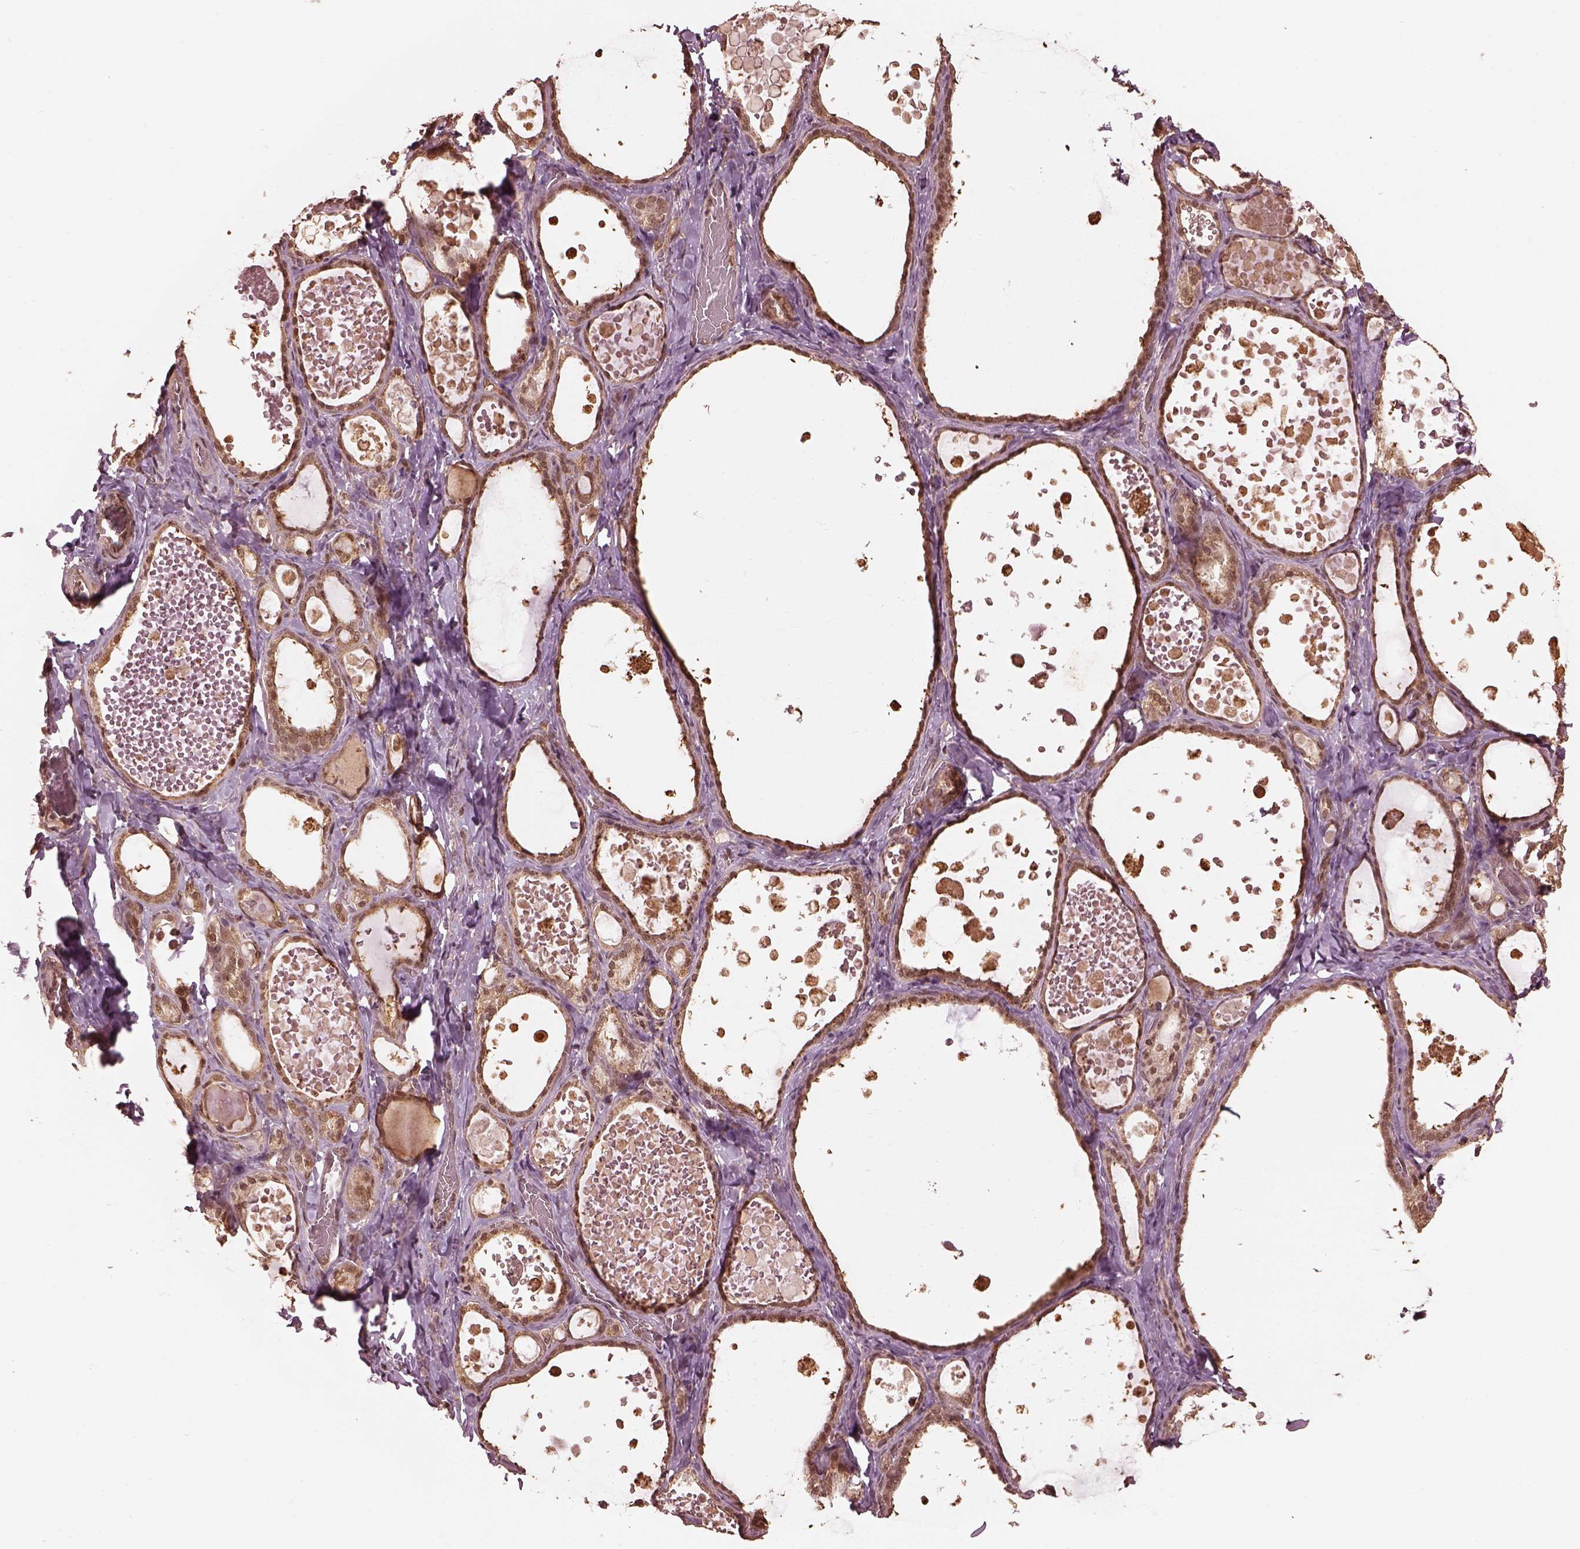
{"staining": {"intensity": "moderate", "quantity": ">75%", "location": "nuclear"}, "tissue": "thyroid gland", "cell_type": "Glandular cells", "image_type": "normal", "snomed": [{"axis": "morphology", "description": "Normal tissue, NOS"}, {"axis": "topography", "description": "Thyroid gland"}], "caption": "Immunohistochemistry micrograph of unremarkable human thyroid gland stained for a protein (brown), which shows medium levels of moderate nuclear positivity in approximately >75% of glandular cells.", "gene": "PSMC5", "patient": {"sex": "female", "age": 56}}